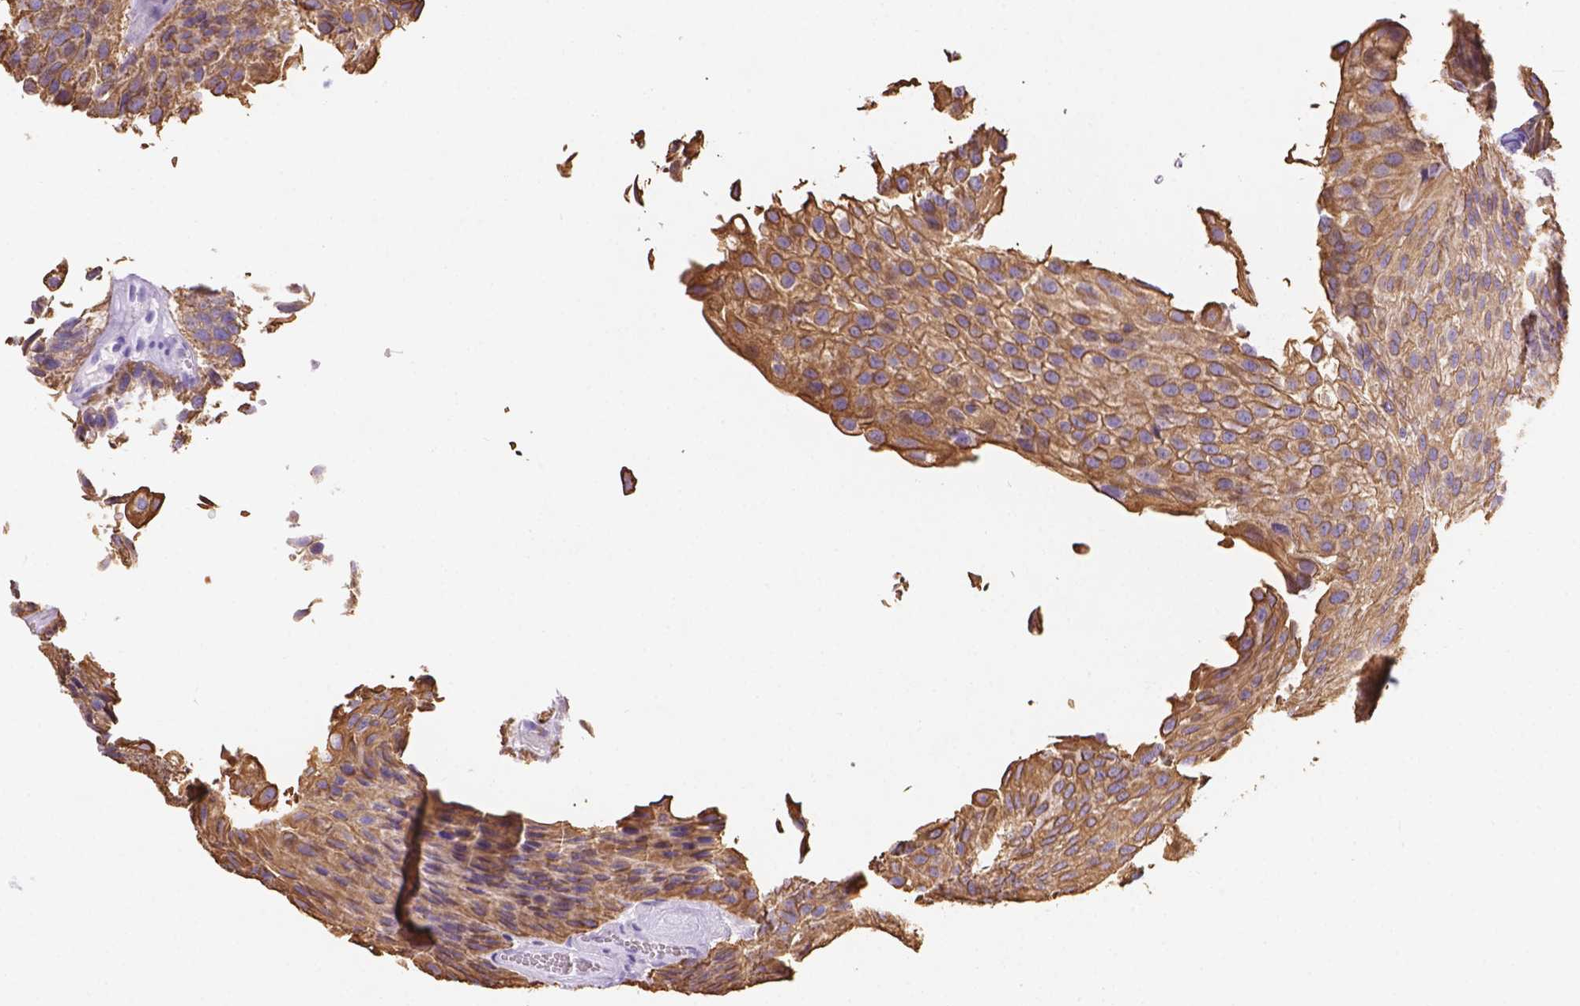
{"staining": {"intensity": "strong", "quantity": ">75%", "location": "cytoplasmic/membranous"}, "tissue": "urothelial cancer", "cell_type": "Tumor cells", "image_type": "cancer", "snomed": [{"axis": "morphology", "description": "Urothelial carcinoma, NOS"}, {"axis": "topography", "description": "Urinary bladder"}], "caption": "Human transitional cell carcinoma stained with a protein marker displays strong staining in tumor cells.", "gene": "DMWD", "patient": {"sex": "male", "age": 87}}